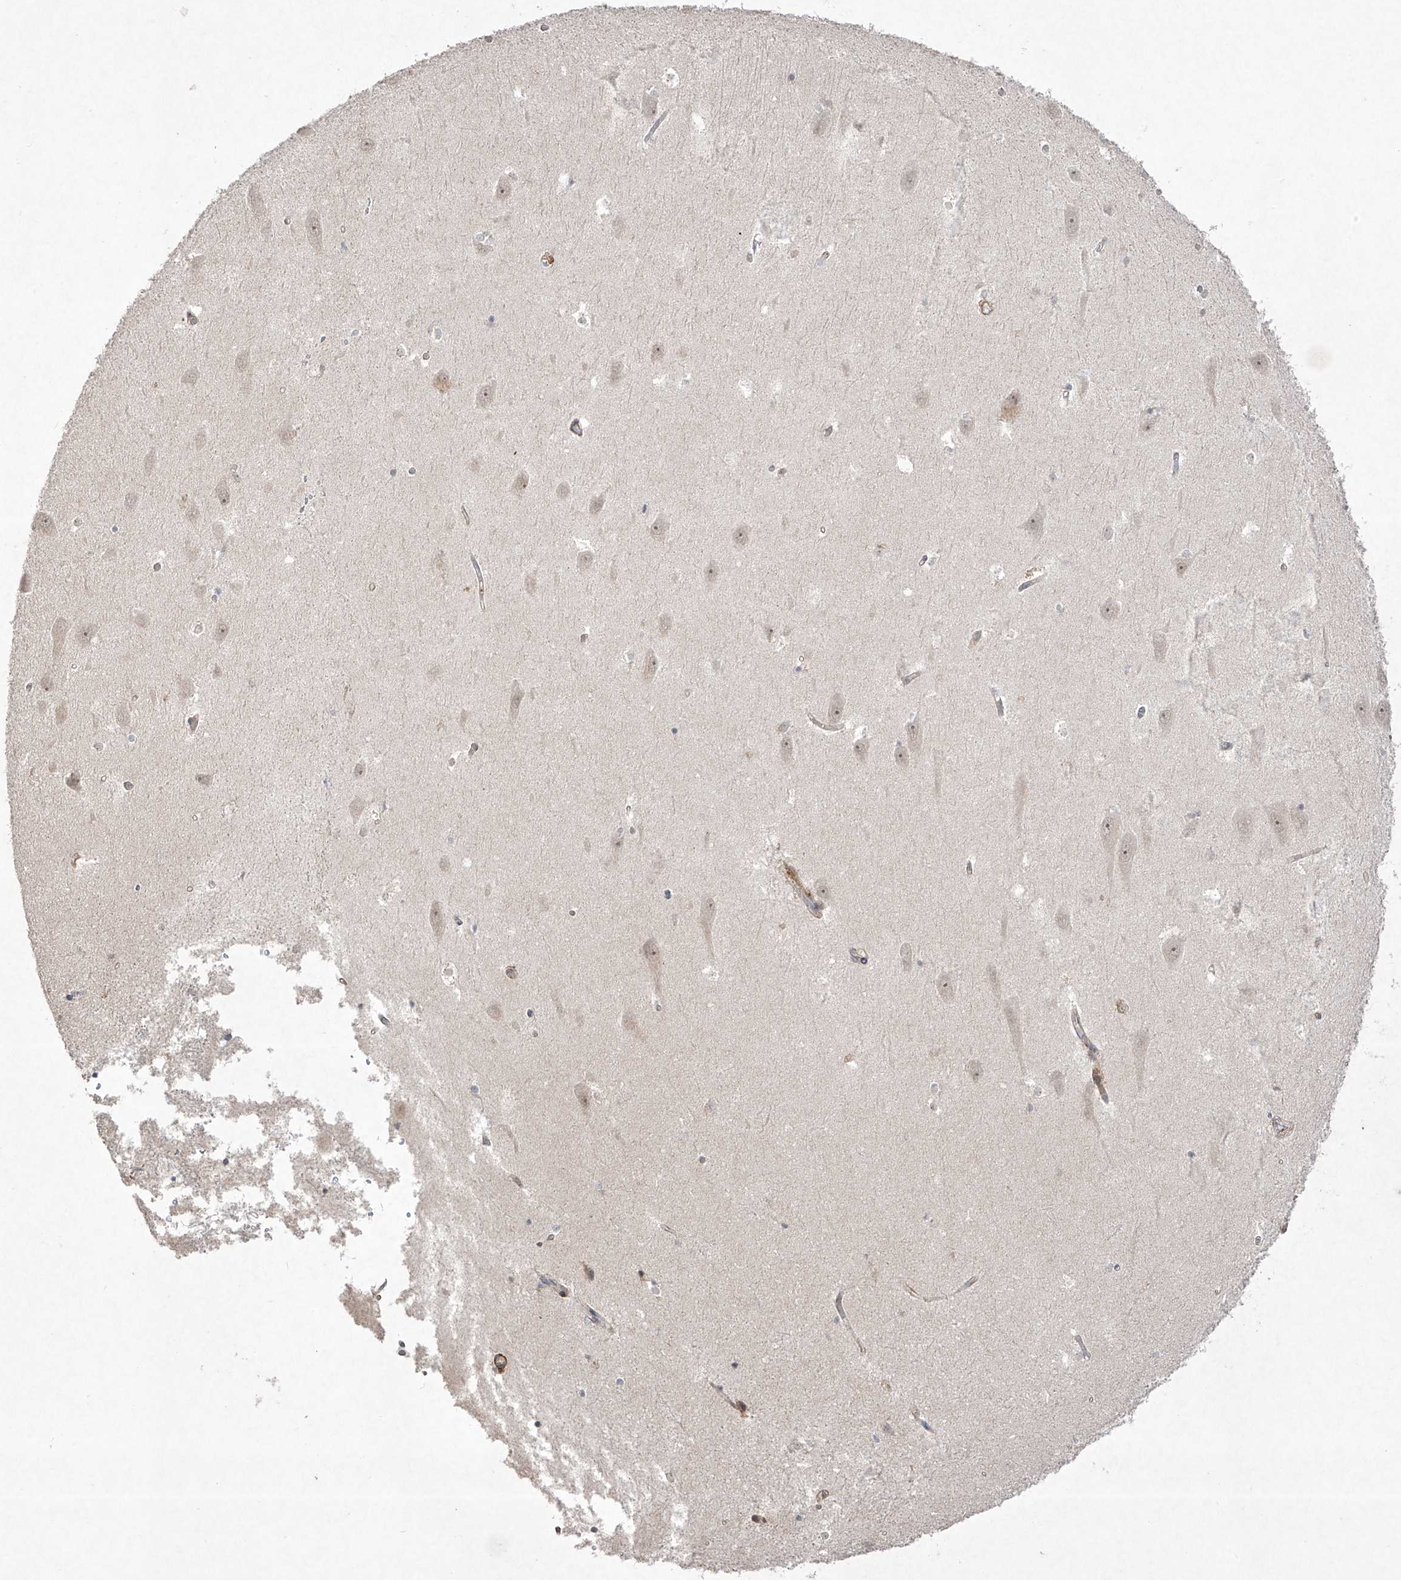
{"staining": {"intensity": "negative", "quantity": "none", "location": "none"}, "tissue": "hippocampus", "cell_type": "Glial cells", "image_type": "normal", "snomed": [{"axis": "morphology", "description": "Normal tissue, NOS"}, {"axis": "topography", "description": "Hippocampus"}], "caption": "This is an immunohistochemistry photomicrograph of unremarkable hippocampus. There is no positivity in glial cells.", "gene": "KDM1B", "patient": {"sex": "male", "age": 45}}